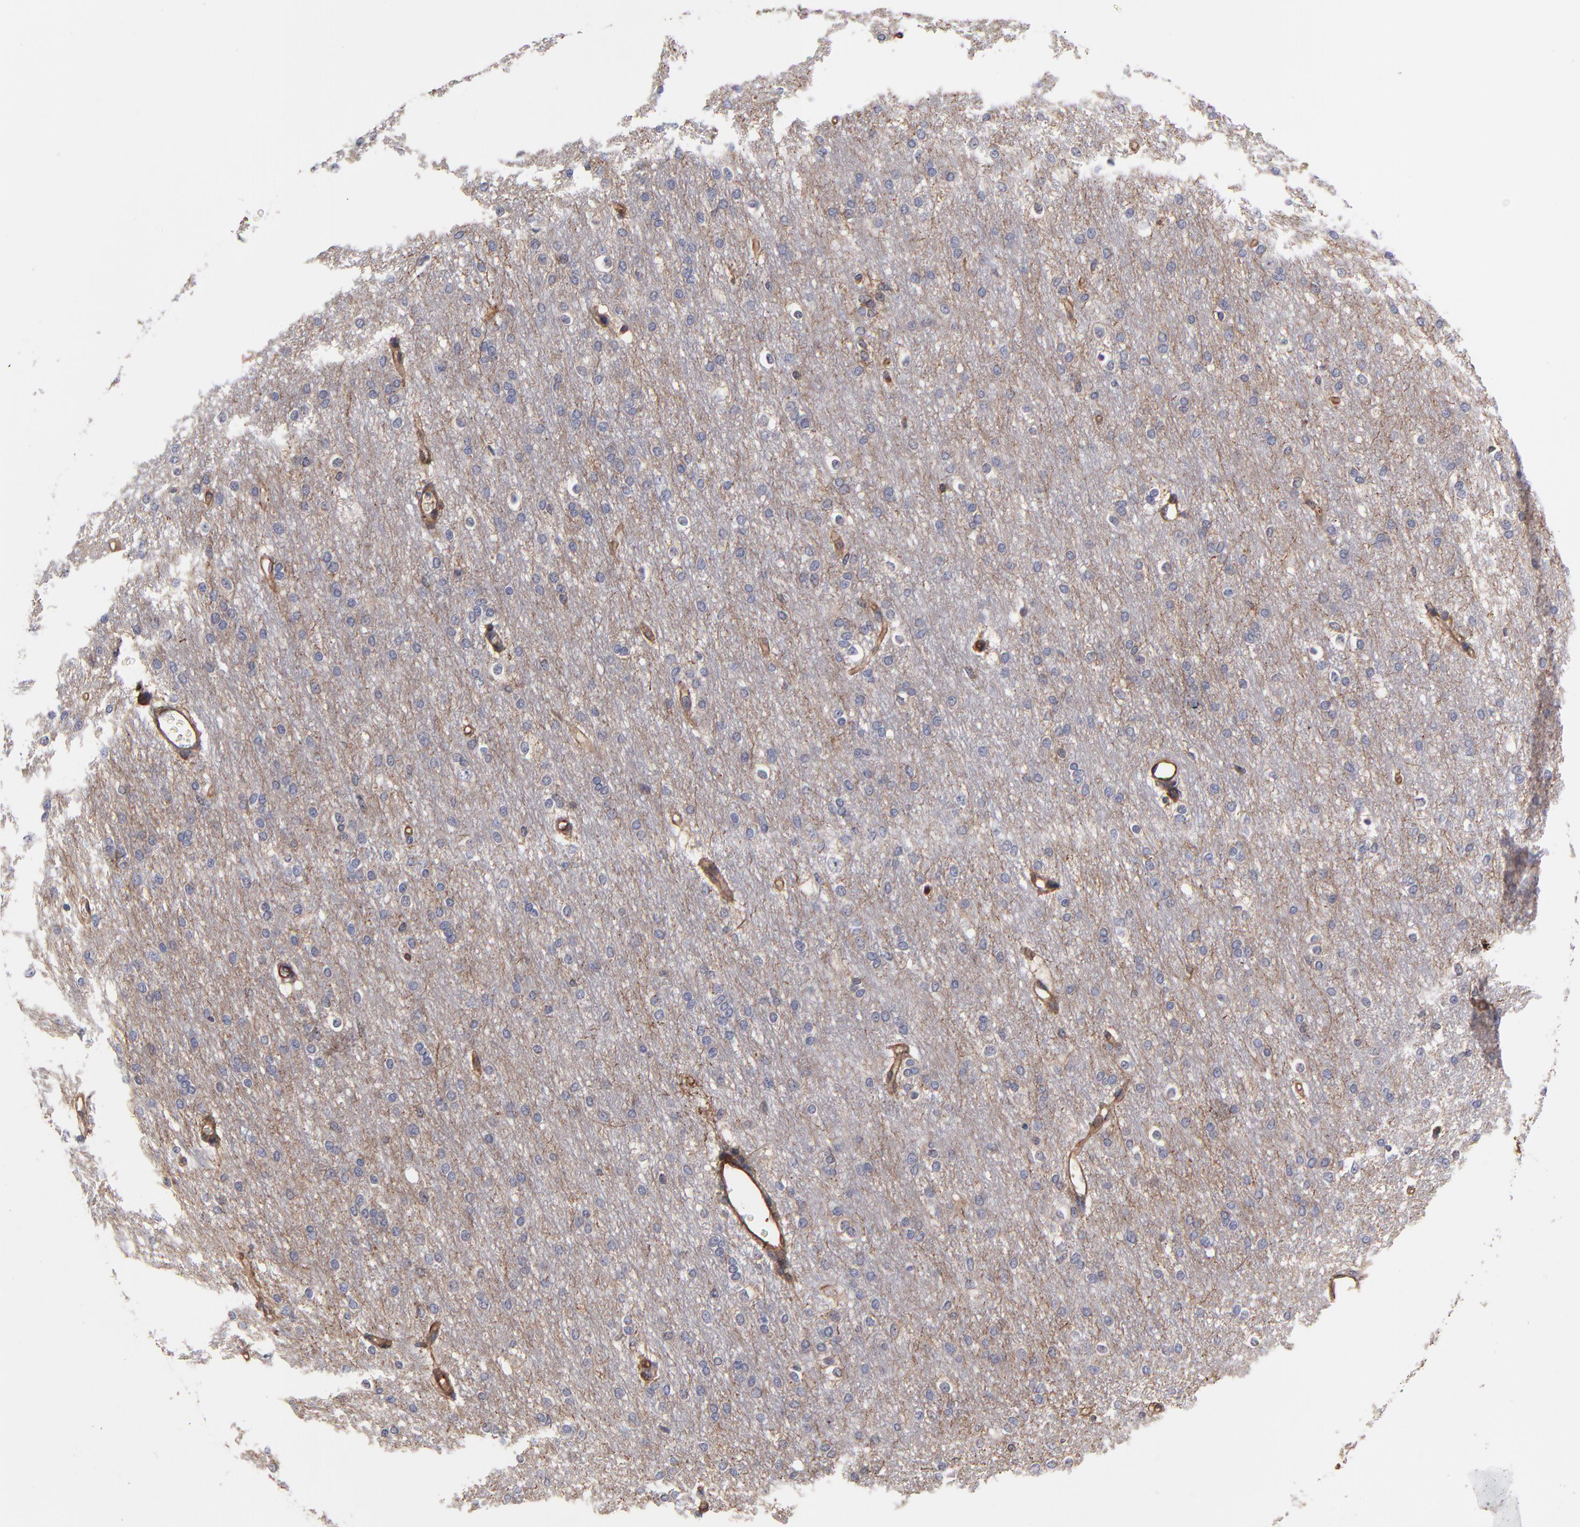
{"staining": {"intensity": "moderate", "quantity": ">75%", "location": "cytoplasmic/membranous"}, "tissue": "cerebral cortex", "cell_type": "Endothelial cells", "image_type": "normal", "snomed": [{"axis": "morphology", "description": "Normal tissue, NOS"}, {"axis": "morphology", "description": "Inflammation, NOS"}, {"axis": "topography", "description": "Cerebral cortex"}], "caption": "Unremarkable cerebral cortex exhibits moderate cytoplasmic/membranous expression in approximately >75% of endothelial cells, visualized by immunohistochemistry. The staining was performed using DAB, with brown indicating positive protein expression. Nuclei are stained blue with hematoxylin.", "gene": "ASB7", "patient": {"sex": "male", "age": 6}}